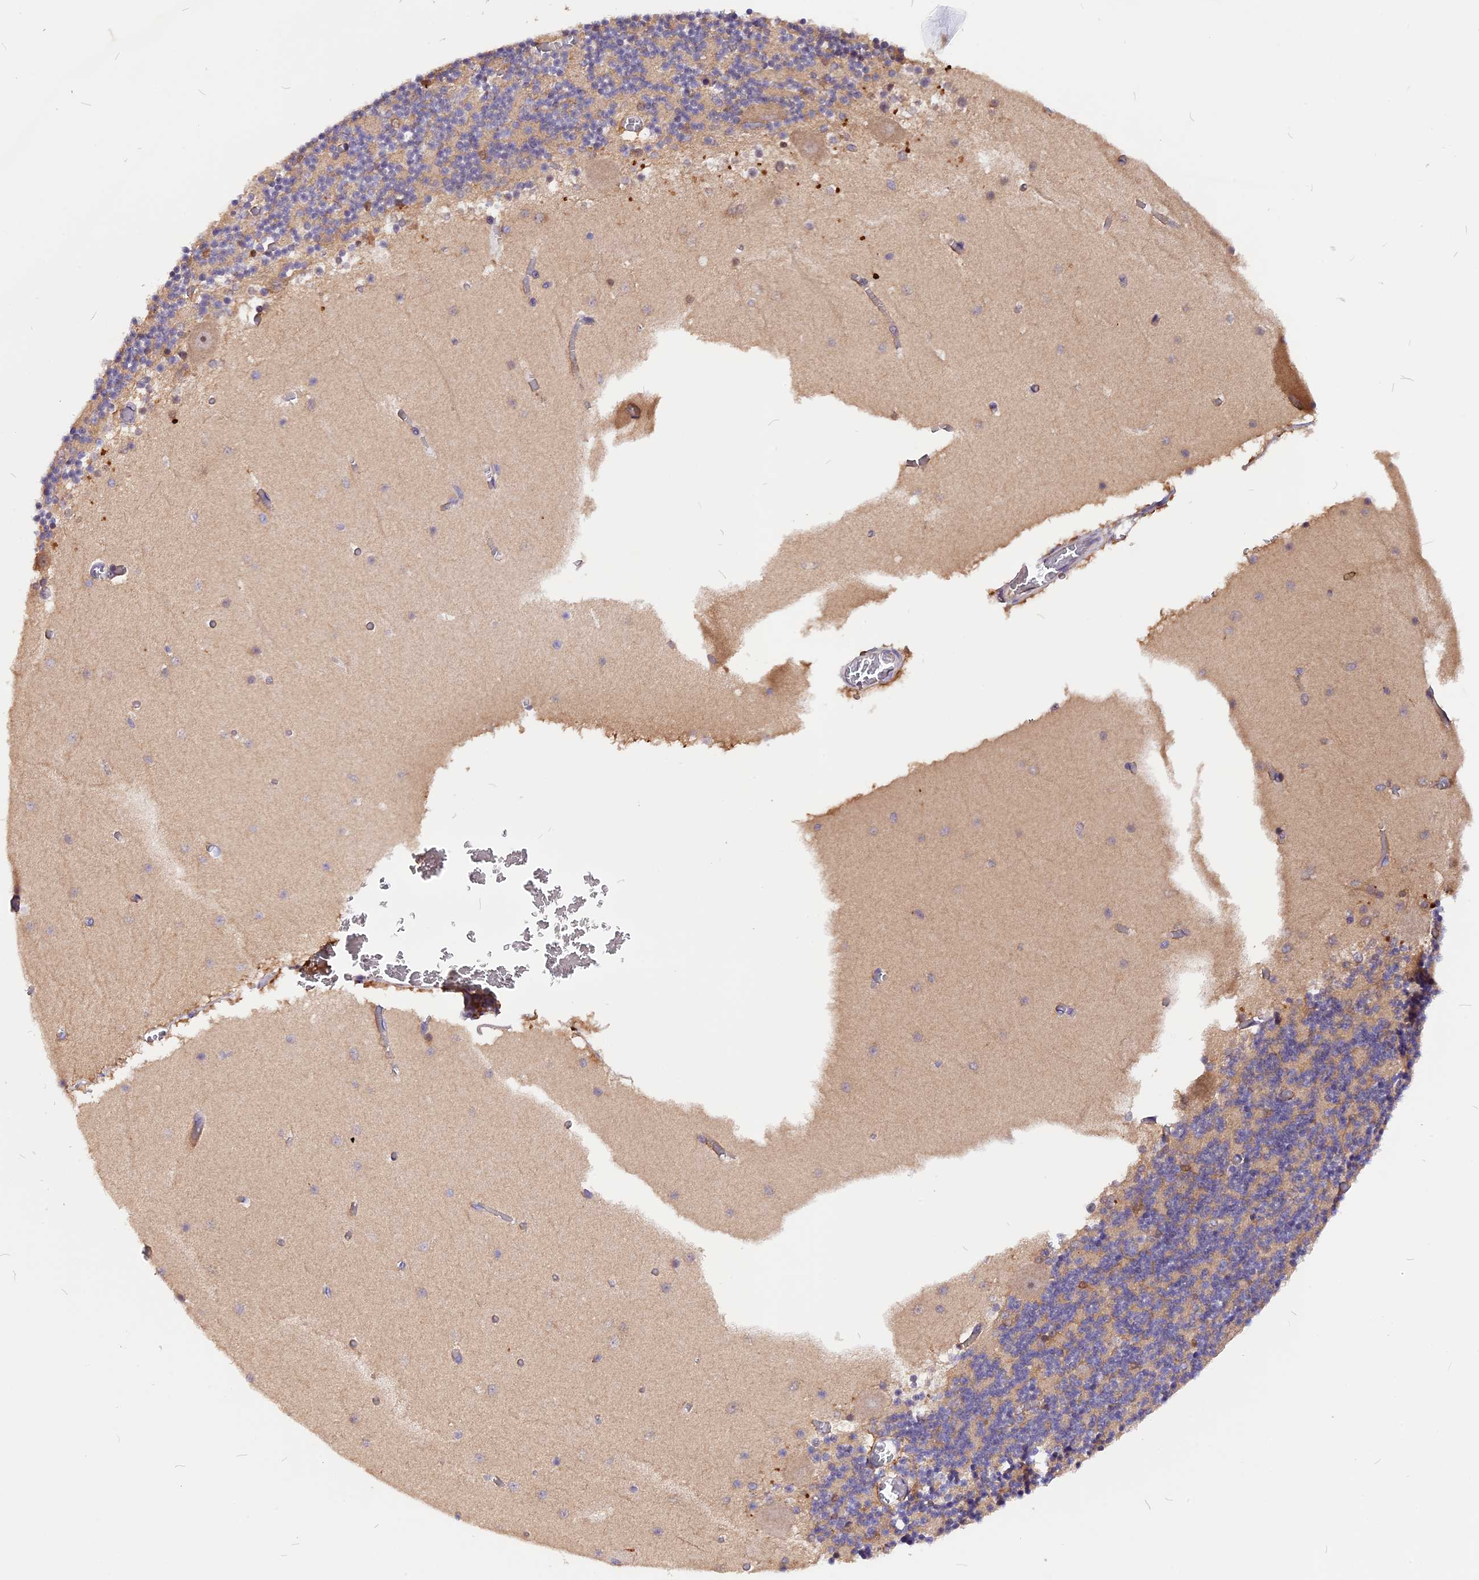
{"staining": {"intensity": "negative", "quantity": "none", "location": "none"}, "tissue": "cerebellum", "cell_type": "Cells in granular layer", "image_type": "normal", "snomed": [{"axis": "morphology", "description": "Normal tissue, NOS"}, {"axis": "topography", "description": "Cerebellum"}], "caption": "Immunohistochemical staining of normal cerebellum reveals no significant positivity in cells in granular layer. Brightfield microscopy of immunohistochemistry (IHC) stained with DAB (3,3'-diaminobenzidine) (brown) and hematoxylin (blue), captured at high magnification.", "gene": "MARK4", "patient": {"sex": "female", "age": 28}}